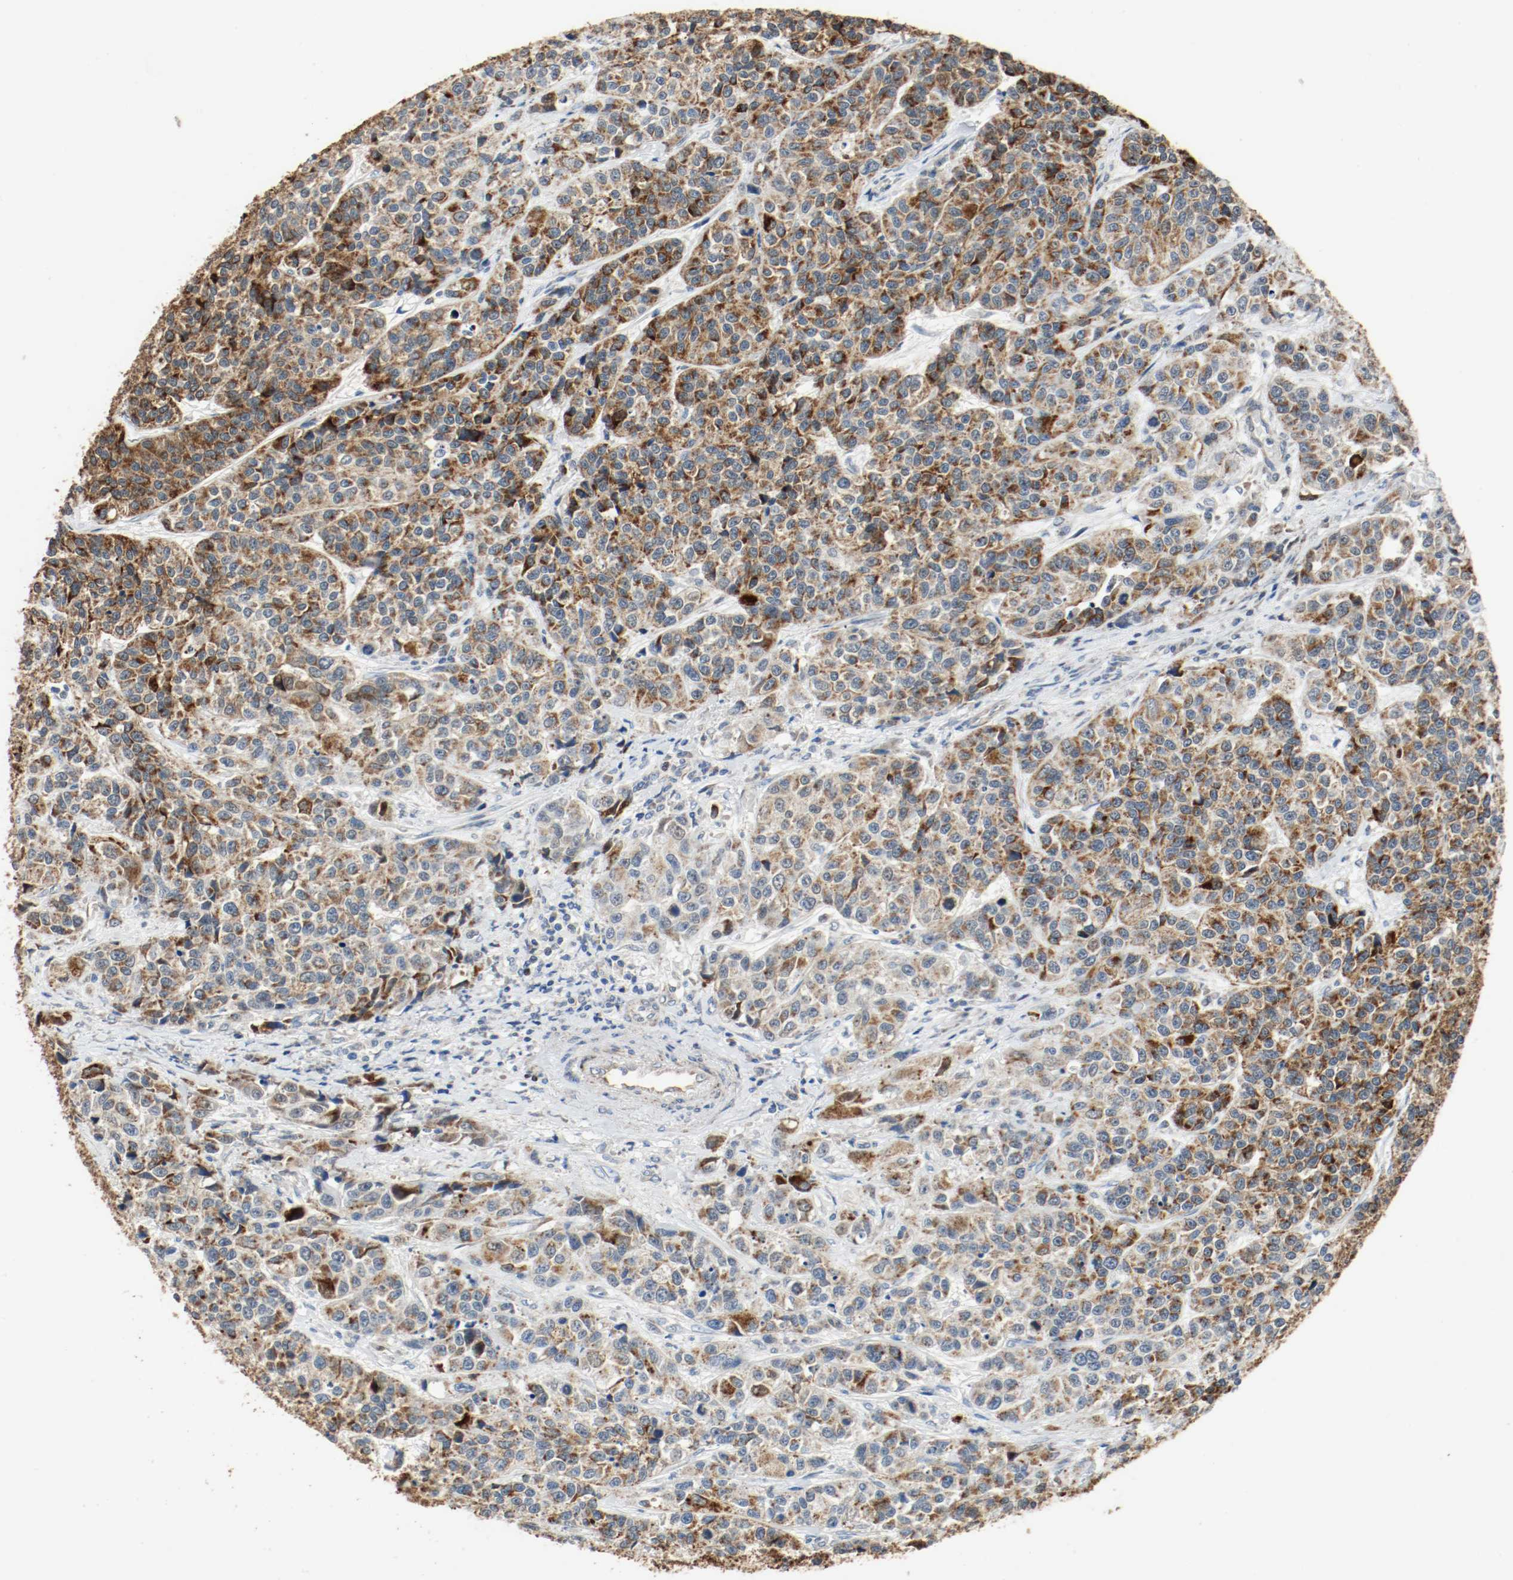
{"staining": {"intensity": "strong", "quantity": ">75%", "location": "cytoplasmic/membranous"}, "tissue": "urothelial cancer", "cell_type": "Tumor cells", "image_type": "cancer", "snomed": [{"axis": "morphology", "description": "Urothelial carcinoma, High grade"}, {"axis": "topography", "description": "Urinary bladder"}], "caption": "Immunohistochemistry (DAB (3,3'-diaminobenzidine)) staining of human urothelial cancer reveals strong cytoplasmic/membranous protein staining in about >75% of tumor cells.", "gene": "ALDH4A1", "patient": {"sex": "female", "age": 81}}